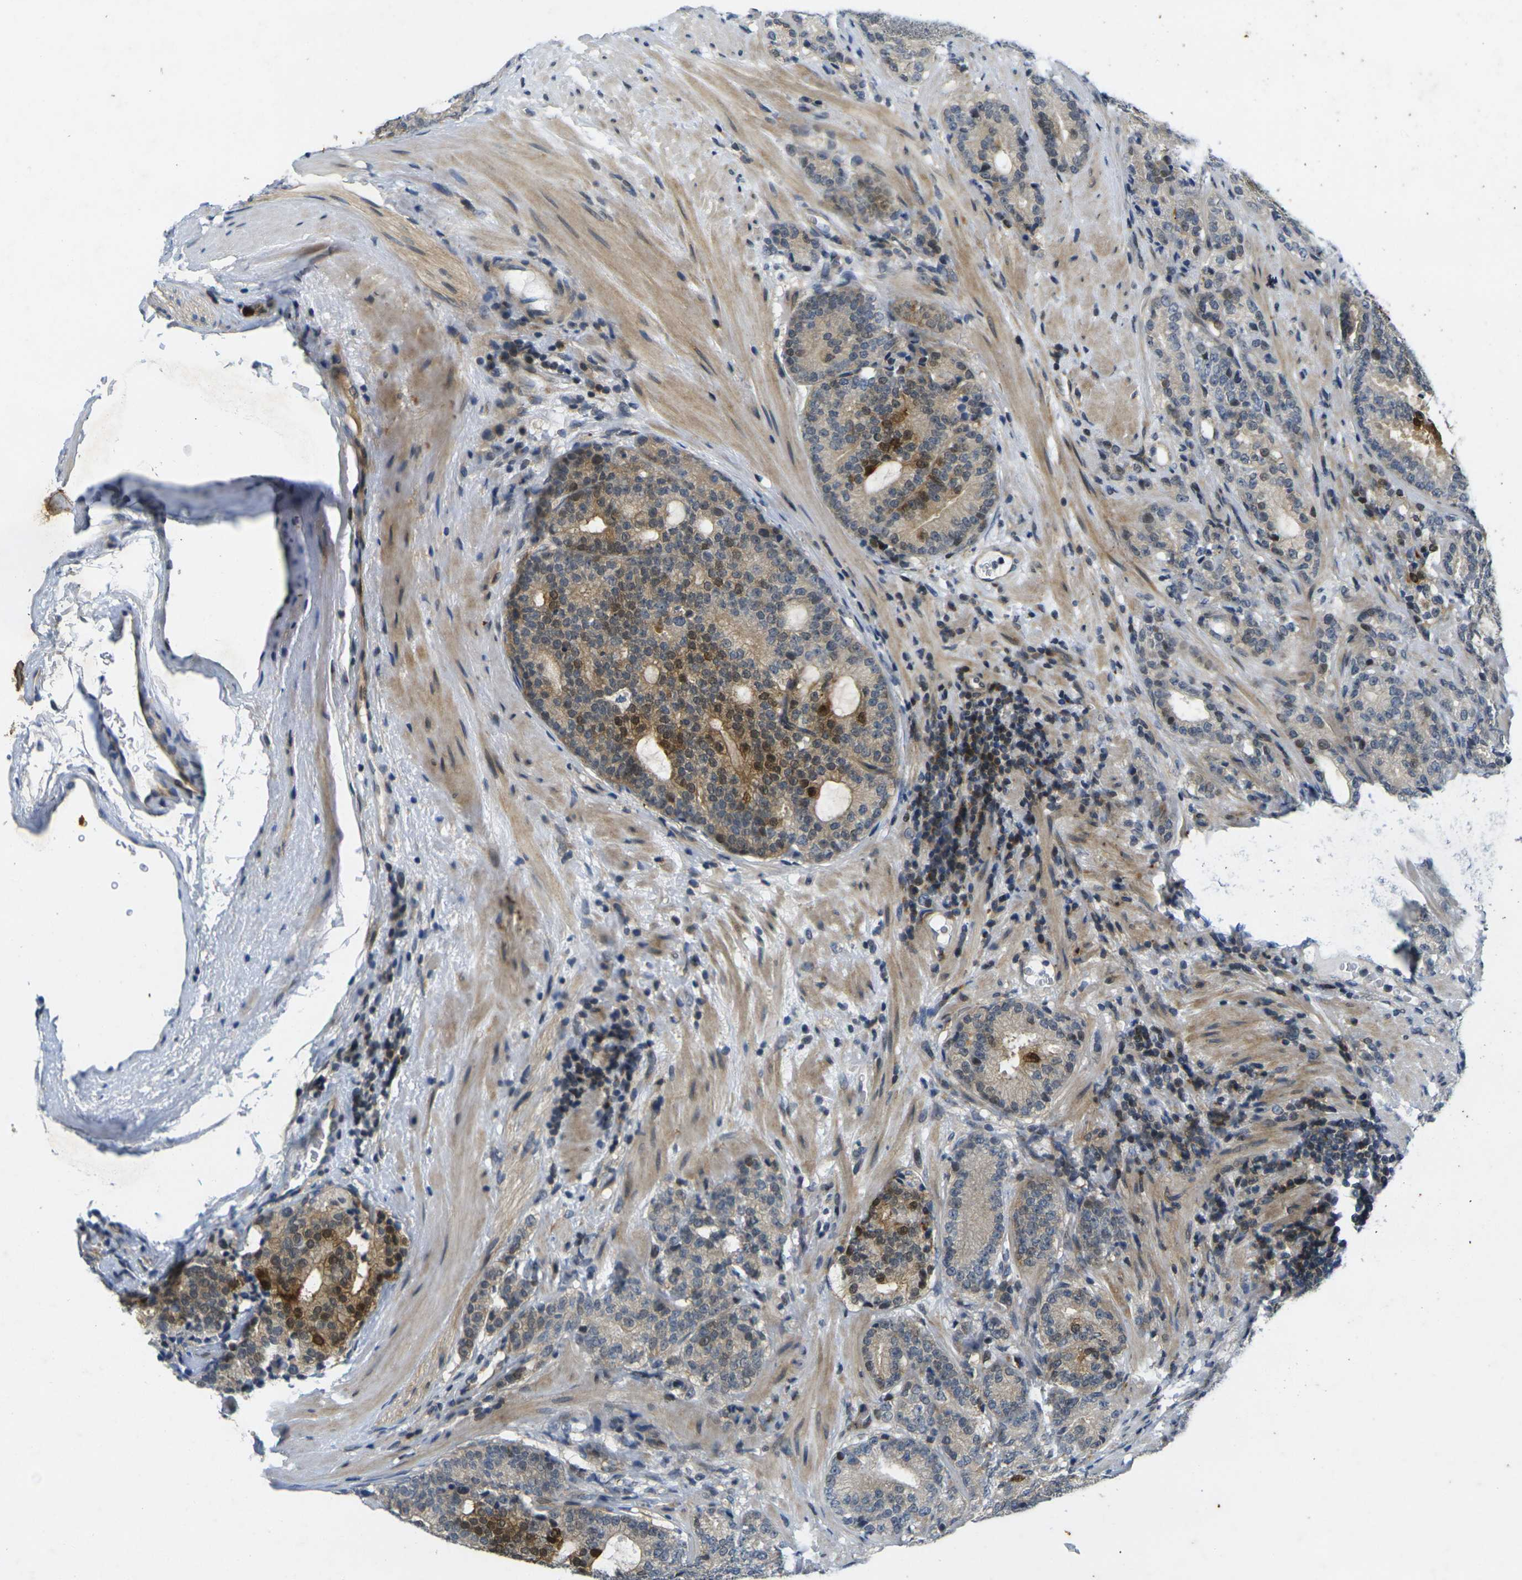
{"staining": {"intensity": "moderate", "quantity": "25%-75%", "location": "cytoplasmic/membranous,nuclear"}, "tissue": "prostate cancer", "cell_type": "Tumor cells", "image_type": "cancer", "snomed": [{"axis": "morphology", "description": "Adenocarcinoma, High grade"}, {"axis": "topography", "description": "Prostate"}], "caption": "Adenocarcinoma (high-grade) (prostate) stained with a protein marker demonstrates moderate staining in tumor cells.", "gene": "ROBO2", "patient": {"sex": "male", "age": 61}}